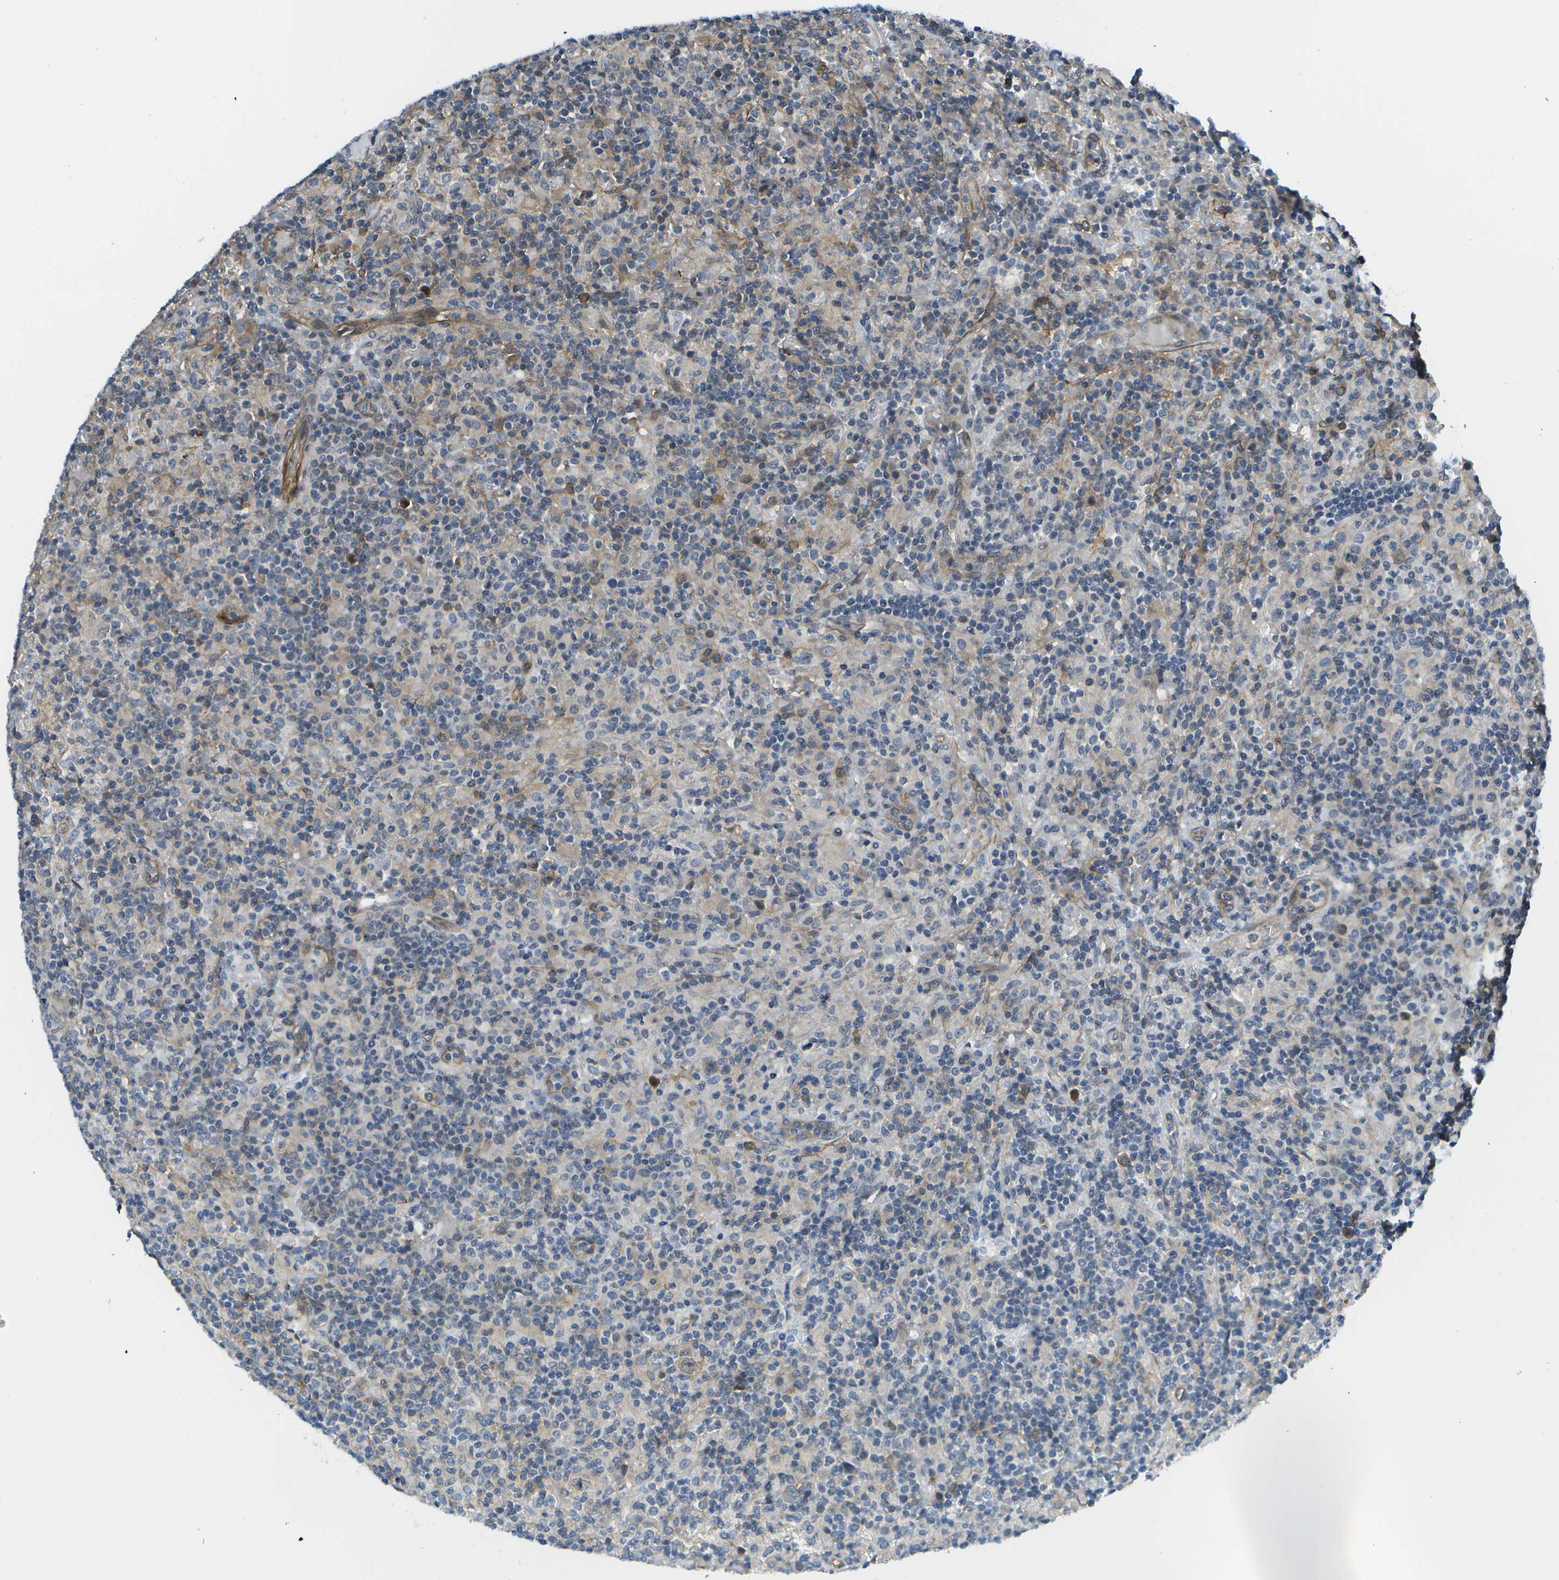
{"staining": {"intensity": "negative", "quantity": "none", "location": "none"}, "tissue": "lymphoma", "cell_type": "Tumor cells", "image_type": "cancer", "snomed": [{"axis": "morphology", "description": "Hodgkin's disease, NOS"}, {"axis": "topography", "description": "Lymph node"}], "caption": "The micrograph shows no staining of tumor cells in Hodgkin's disease.", "gene": "KIAA0040", "patient": {"sex": "male", "age": 70}}